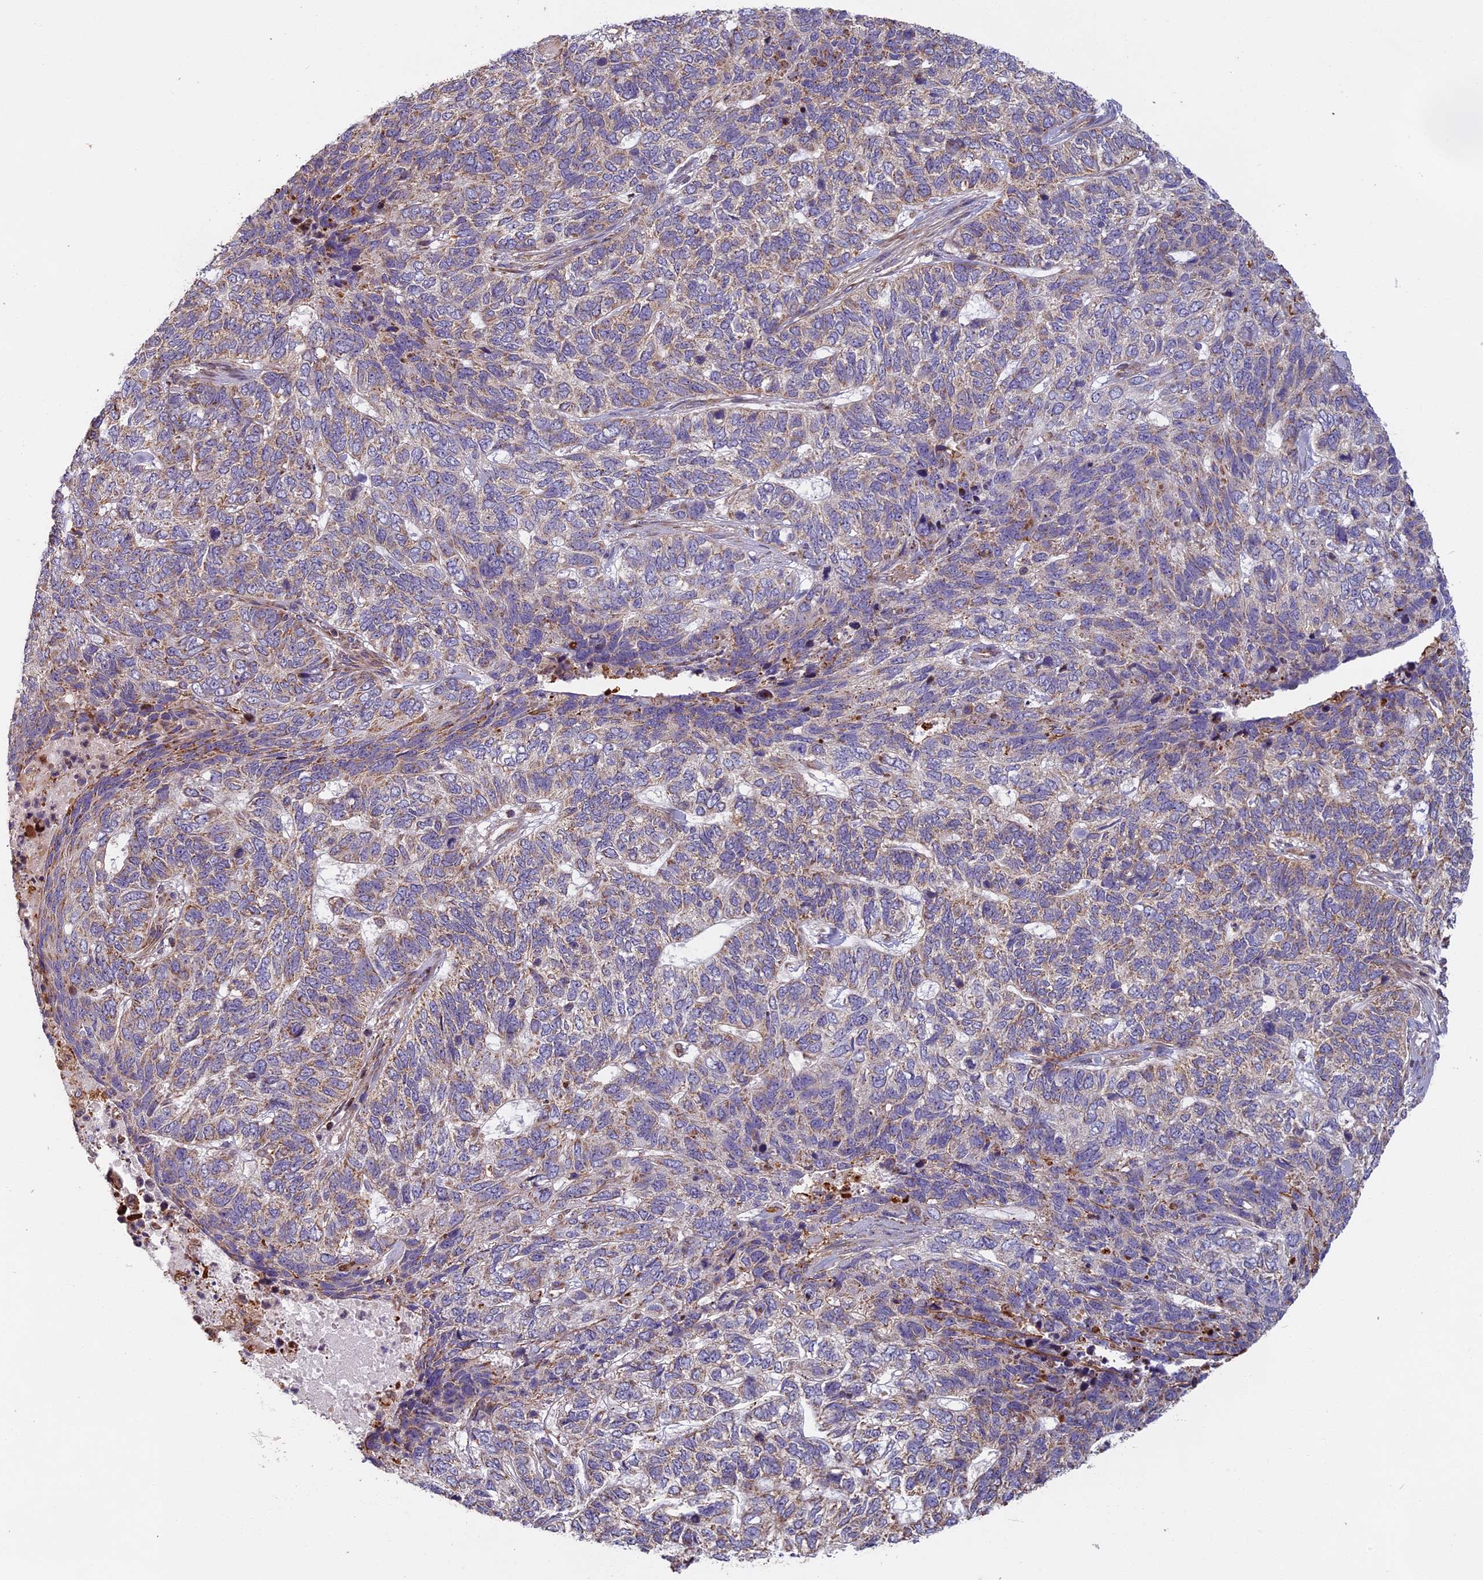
{"staining": {"intensity": "weak", "quantity": "<25%", "location": "cytoplasmic/membranous"}, "tissue": "skin cancer", "cell_type": "Tumor cells", "image_type": "cancer", "snomed": [{"axis": "morphology", "description": "Basal cell carcinoma"}, {"axis": "topography", "description": "Skin"}], "caption": "IHC image of human skin basal cell carcinoma stained for a protein (brown), which displays no staining in tumor cells.", "gene": "EDAR", "patient": {"sex": "female", "age": 65}}